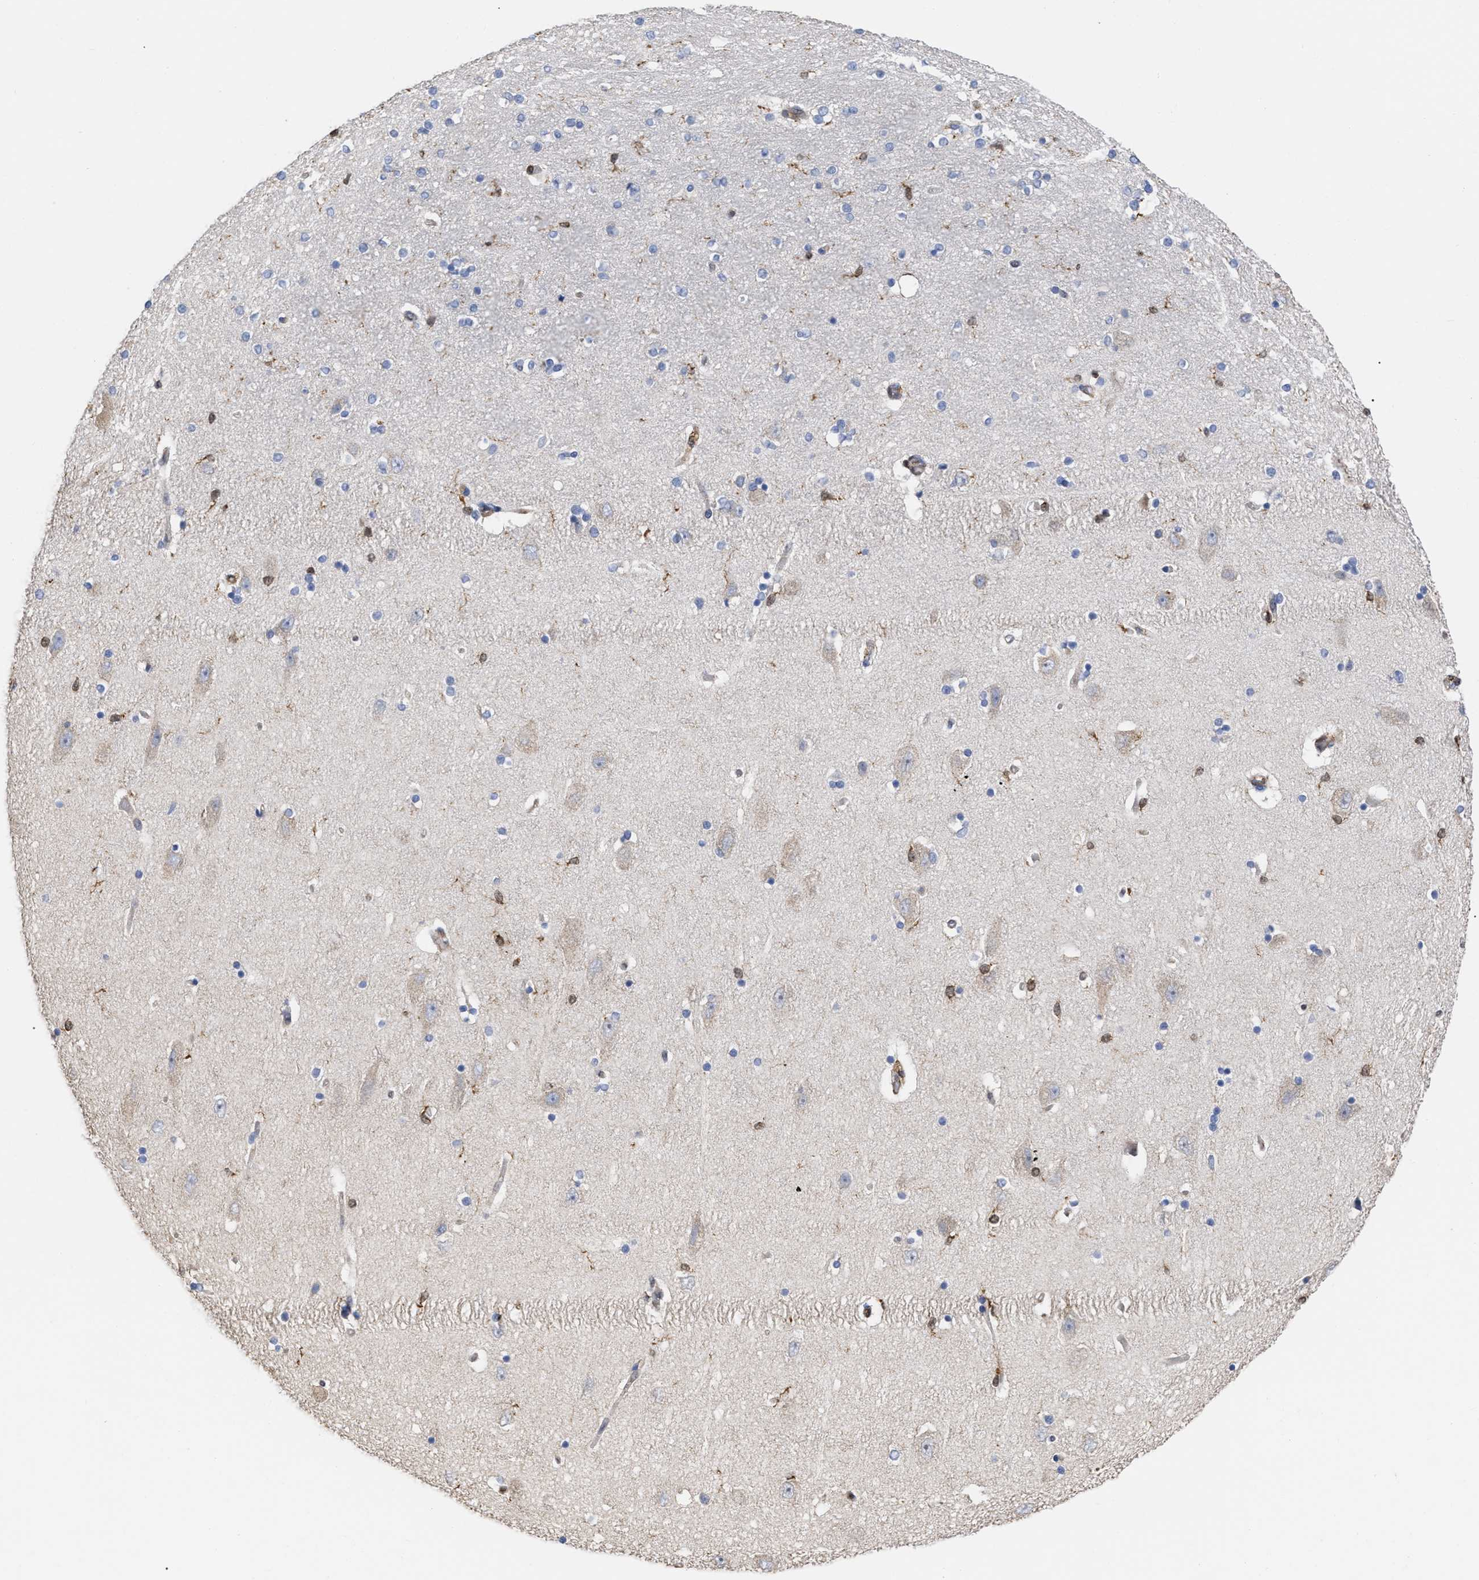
{"staining": {"intensity": "moderate", "quantity": "25%-75%", "location": "cytoplasmic/membranous"}, "tissue": "hippocampus", "cell_type": "Glial cells", "image_type": "normal", "snomed": [{"axis": "morphology", "description": "Normal tissue, NOS"}, {"axis": "topography", "description": "Hippocampus"}], "caption": "Immunohistochemistry (DAB) staining of unremarkable hippocampus reveals moderate cytoplasmic/membranous protein expression in about 25%-75% of glial cells.", "gene": "GIMAP4", "patient": {"sex": "female", "age": 54}}